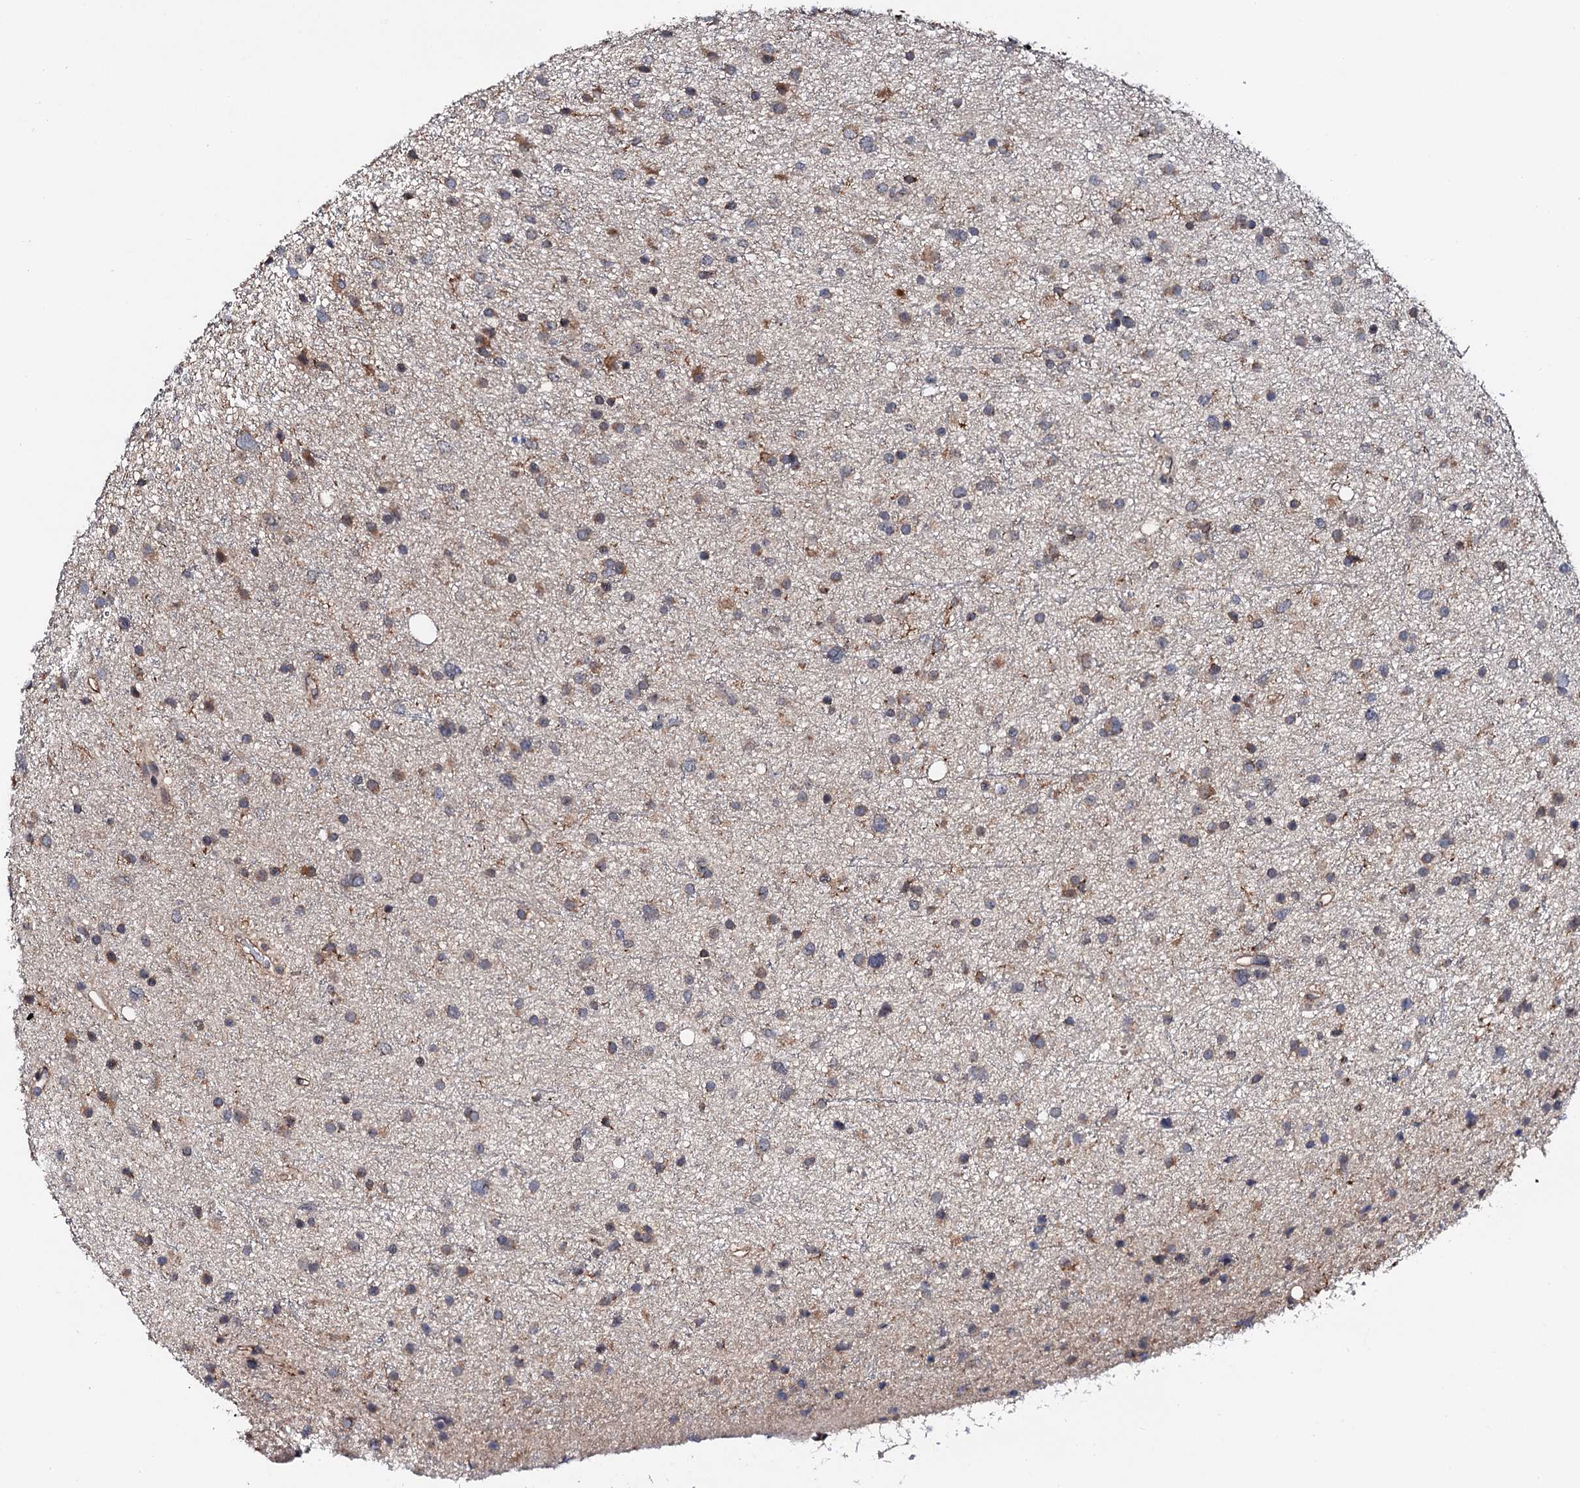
{"staining": {"intensity": "weak", "quantity": "25%-75%", "location": "cytoplasmic/membranous"}, "tissue": "glioma", "cell_type": "Tumor cells", "image_type": "cancer", "snomed": [{"axis": "morphology", "description": "Glioma, malignant, Low grade"}, {"axis": "topography", "description": "Cerebral cortex"}], "caption": "Immunohistochemical staining of malignant glioma (low-grade) reveals low levels of weak cytoplasmic/membranous staining in about 25%-75% of tumor cells.", "gene": "EDC3", "patient": {"sex": "female", "age": 39}}